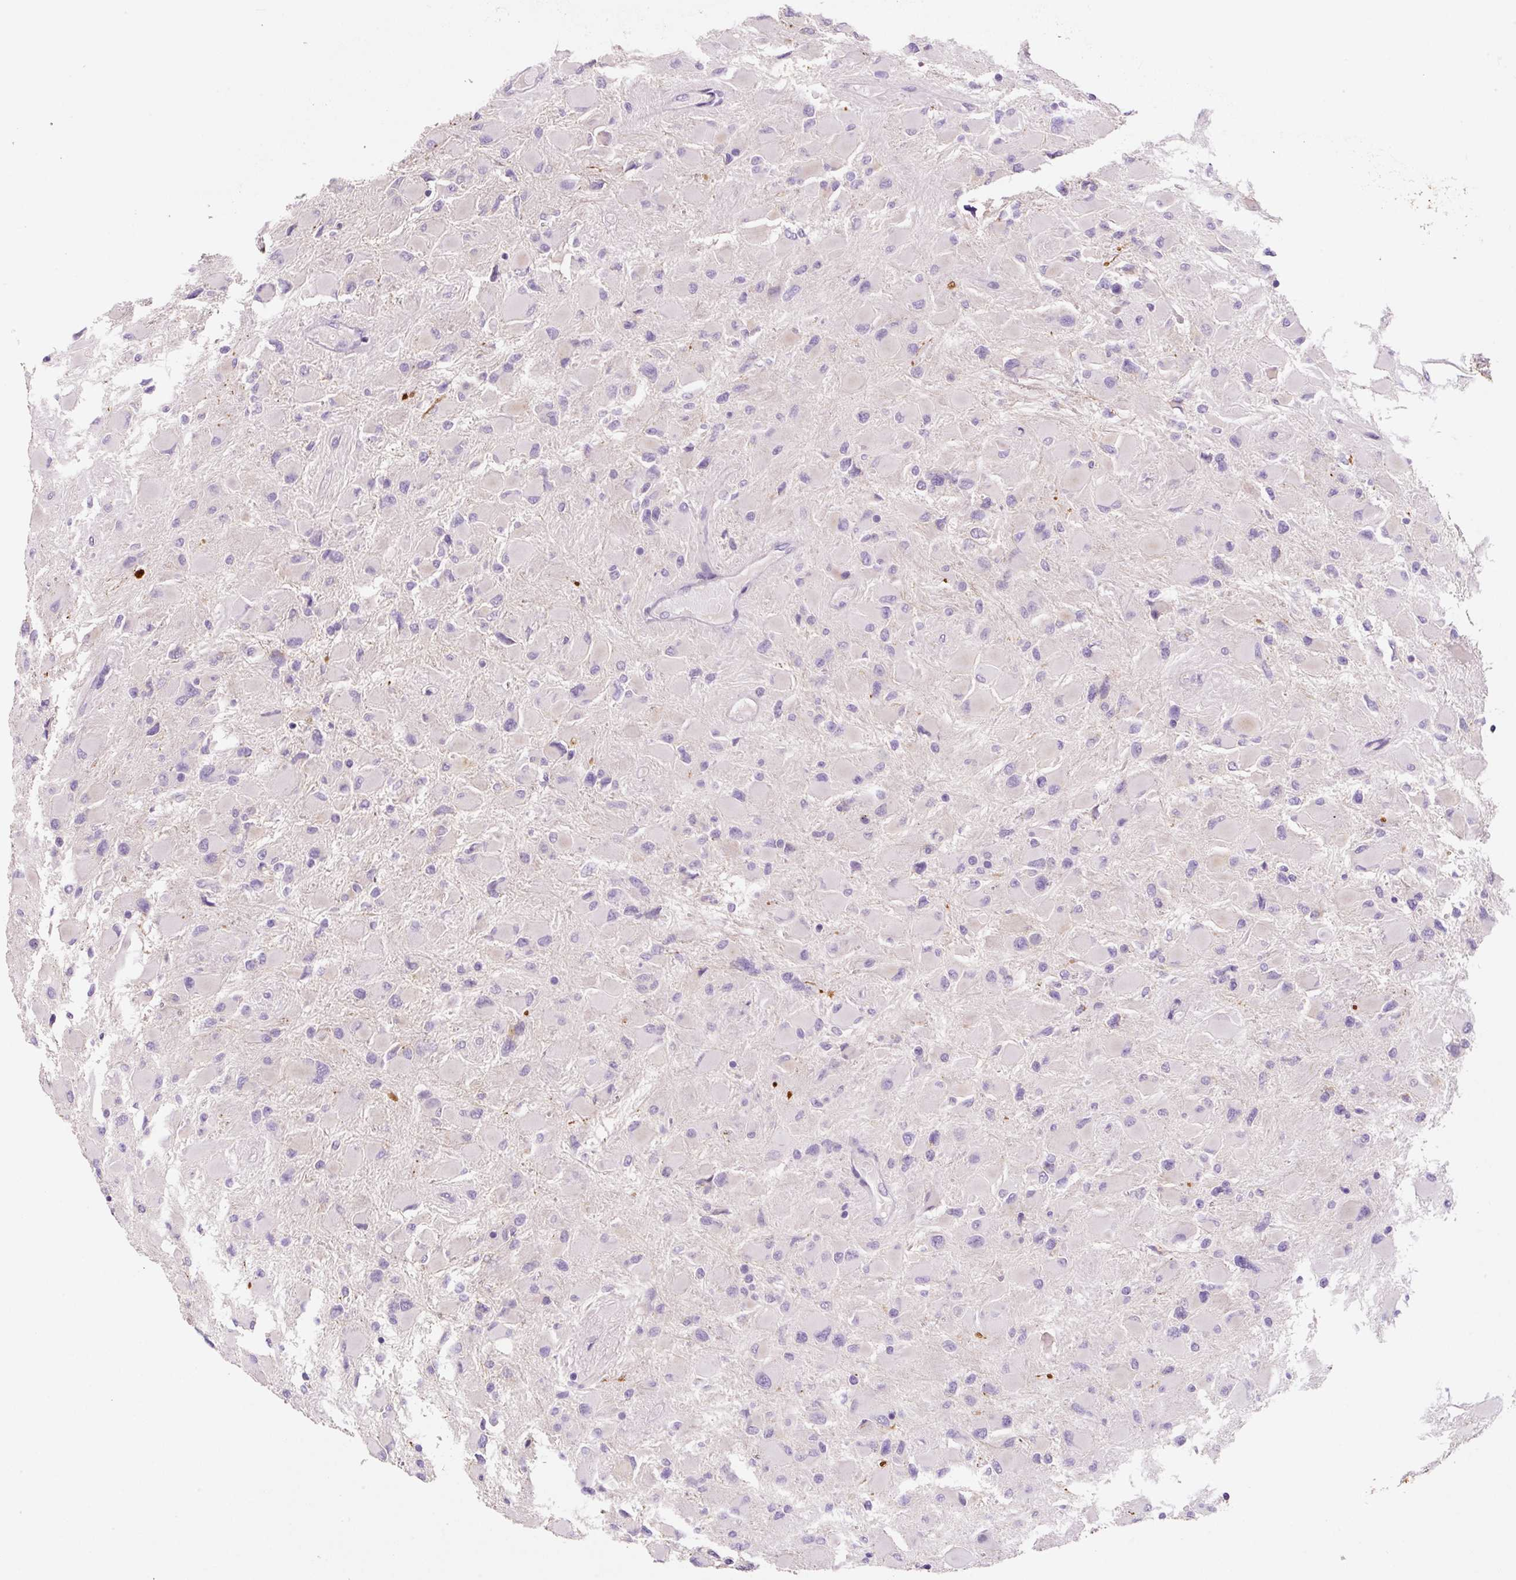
{"staining": {"intensity": "negative", "quantity": "none", "location": "none"}, "tissue": "glioma", "cell_type": "Tumor cells", "image_type": "cancer", "snomed": [{"axis": "morphology", "description": "Glioma, malignant, High grade"}, {"axis": "topography", "description": "Cerebral cortex"}], "caption": "Immunohistochemical staining of glioma exhibits no significant staining in tumor cells.", "gene": "SYP", "patient": {"sex": "female", "age": 36}}